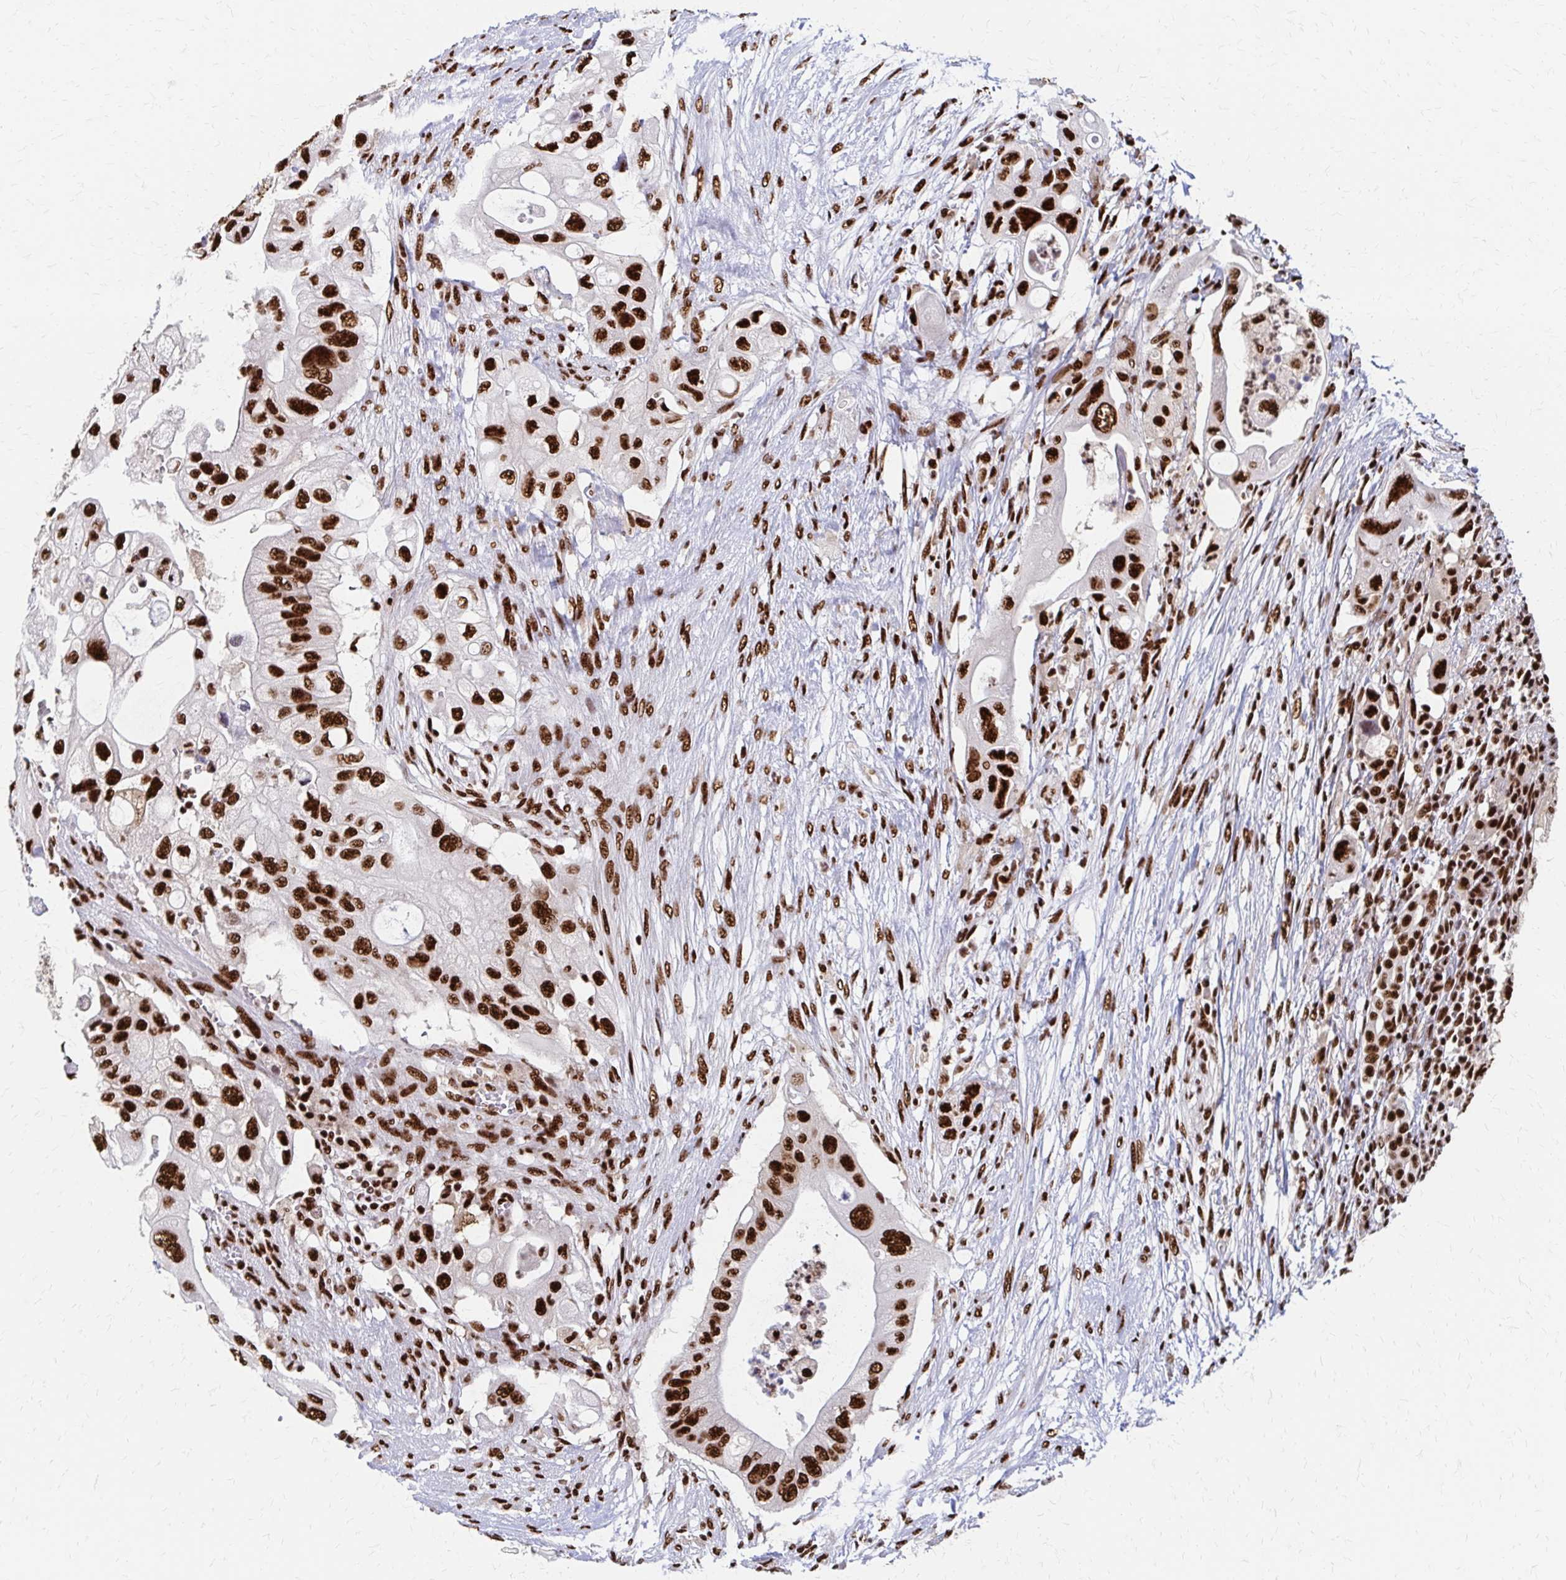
{"staining": {"intensity": "strong", "quantity": ">75%", "location": "nuclear"}, "tissue": "pancreatic cancer", "cell_type": "Tumor cells", "image_type": "cancer", "snomed": [{"axis": "morphology", "description": "Adenocarcinoma, NOS"}, {"axis": "topography", "description": "Pancreas"}], "caption": "The immunohistochemical stain labels strong nuclear expression in tumor cells of pancreatic adenocarcinoma tissue.", "gene": "CNKSR3", "patient": {"sex": "female", "age": 72}}